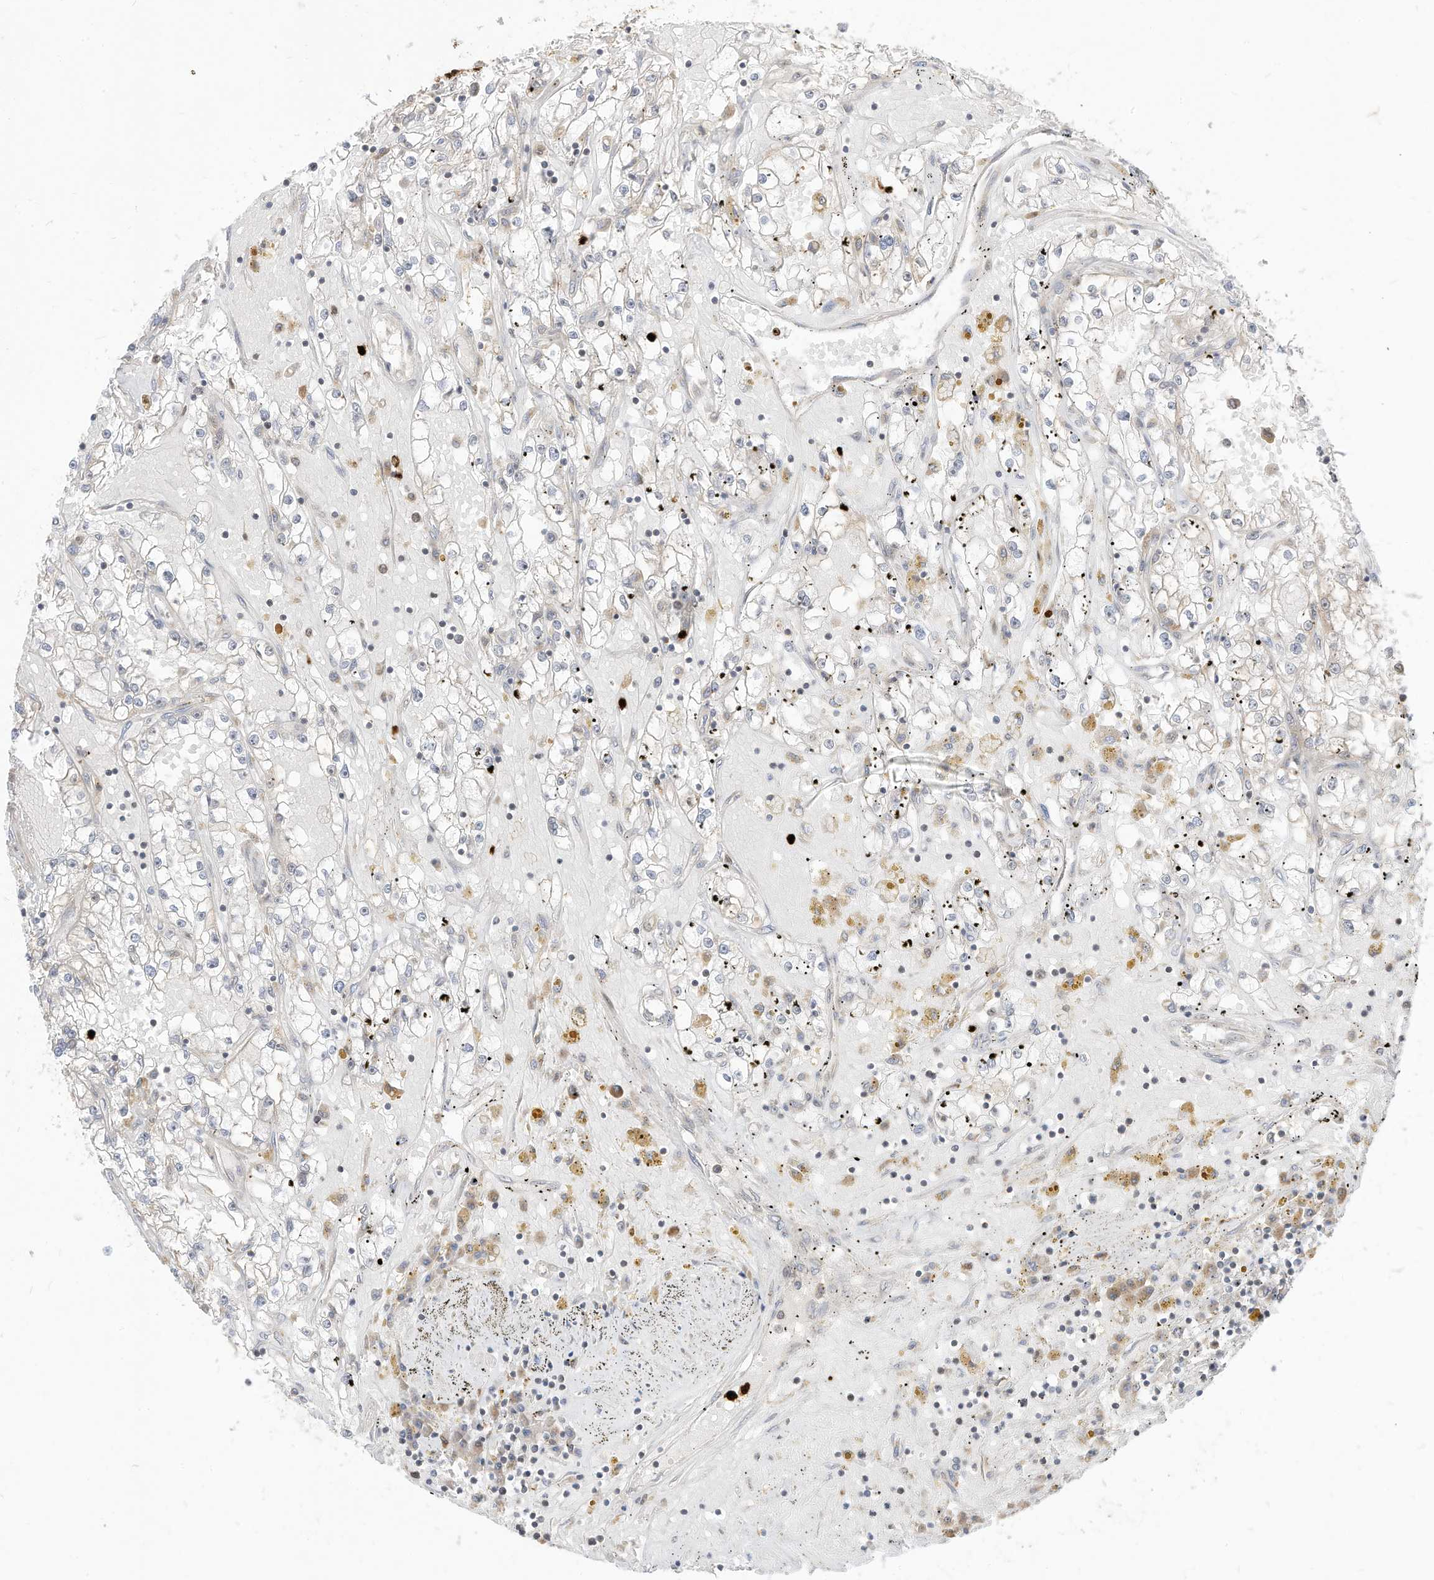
{"staining": {"intensity": "negative", "quantity": "none", "location": "none"}, "tissue": "renal cancer", "cell_type": "Tumor cells", "image_type": "cancer", "snomed": [{"axis": "morphology", "description": "Adenocarcinoma, NOS"}, {"axis": "topography", "description": "Kidney"}], "caption": "A micrograph of human renal cancer (adenocarcinoma) is negative for staining in tumor cells.", "gene": "CNKSR1", "patient": {"sex": "male", "age": 56}}